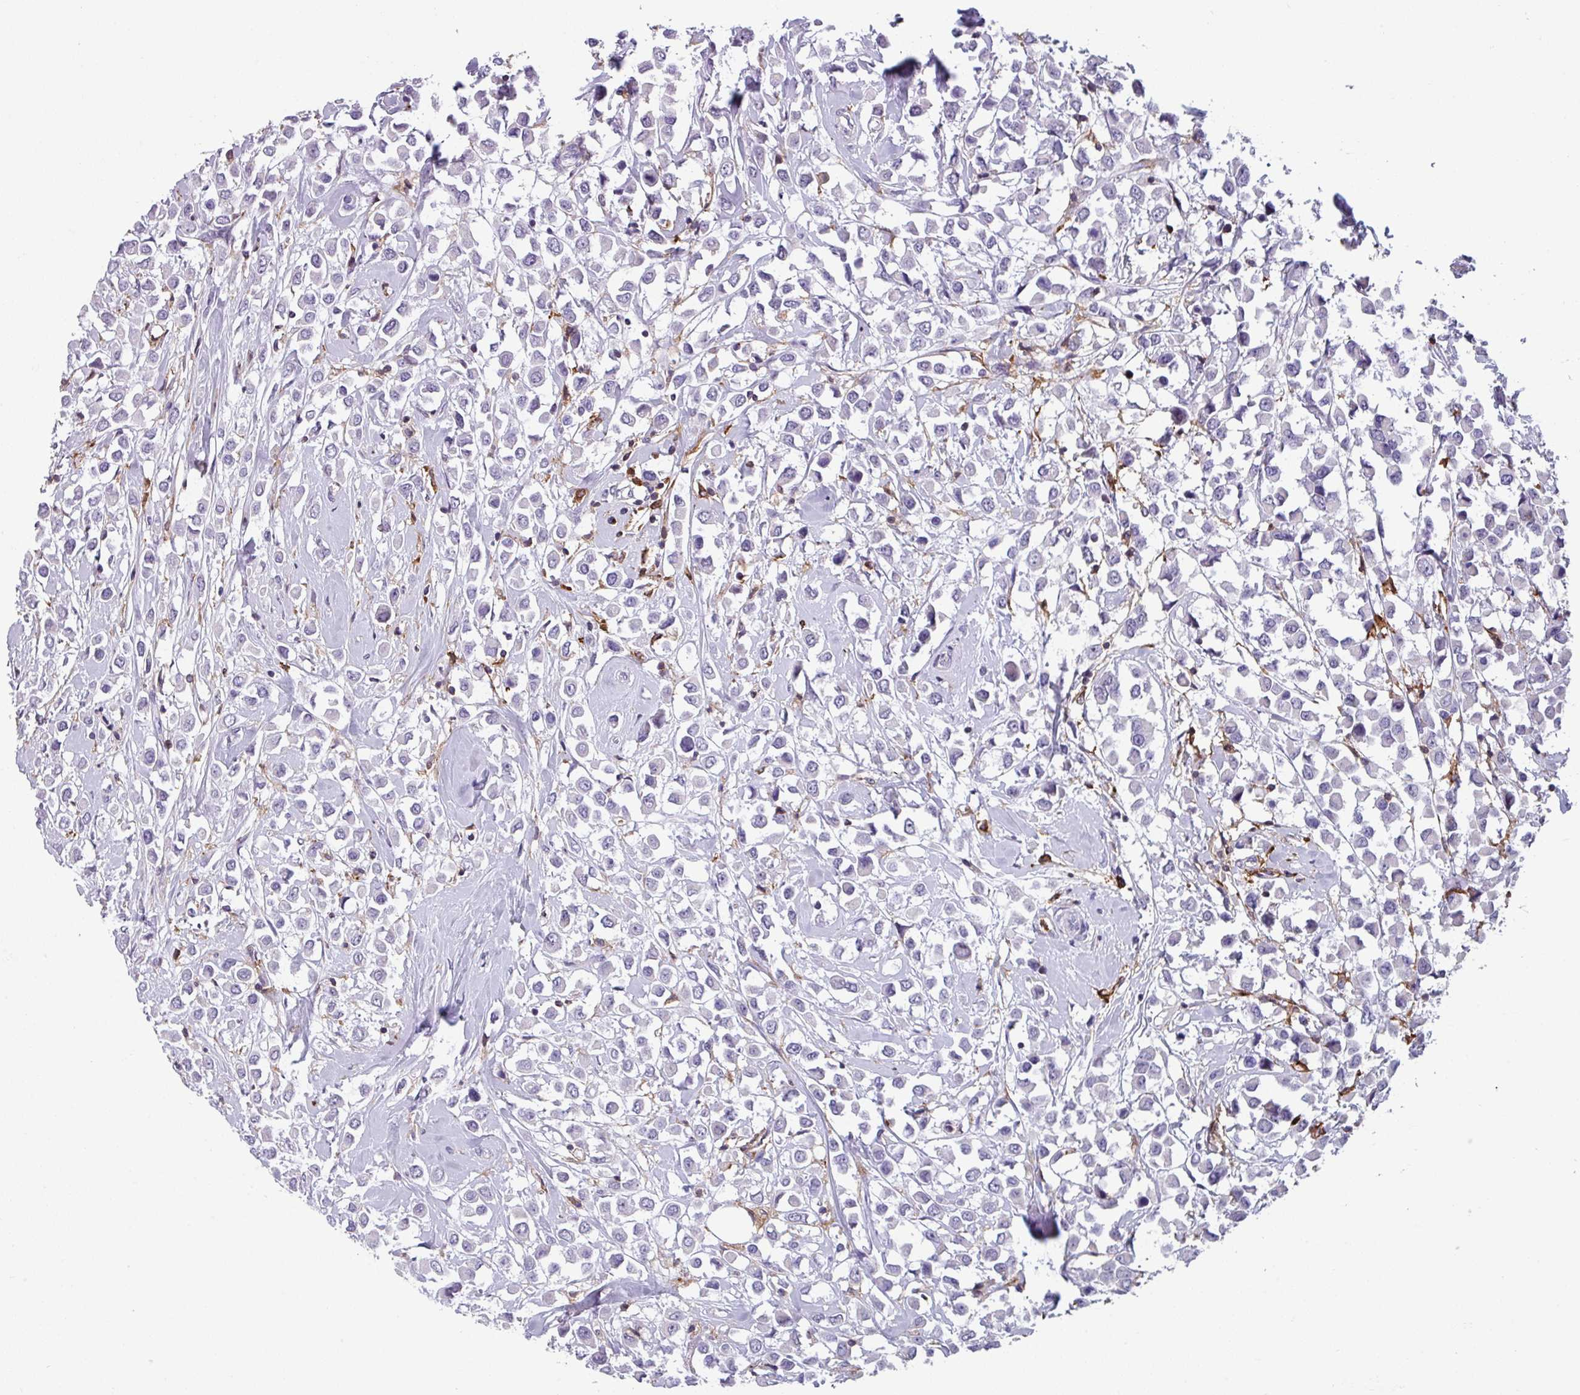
{"staining": {"intensity": "negative", "quantity": "none", "location": "none"}, "tissue": "breast cancer", "cell_type": "Tumor cells", "image_type": "cancer", "snomed": [{"axis": "morphology", "description": "Duct carcinoma"}, {"axis": "topography", "description": "Breast"}], "caption": "Tumor cells show no significant protein positivity in breast invasive ductal carcinoma. (Brightfield microscopy of DAB IHC at high magnification).", "gene": "EXOSC5", "patient": {"sex": "female", "age": 87}}